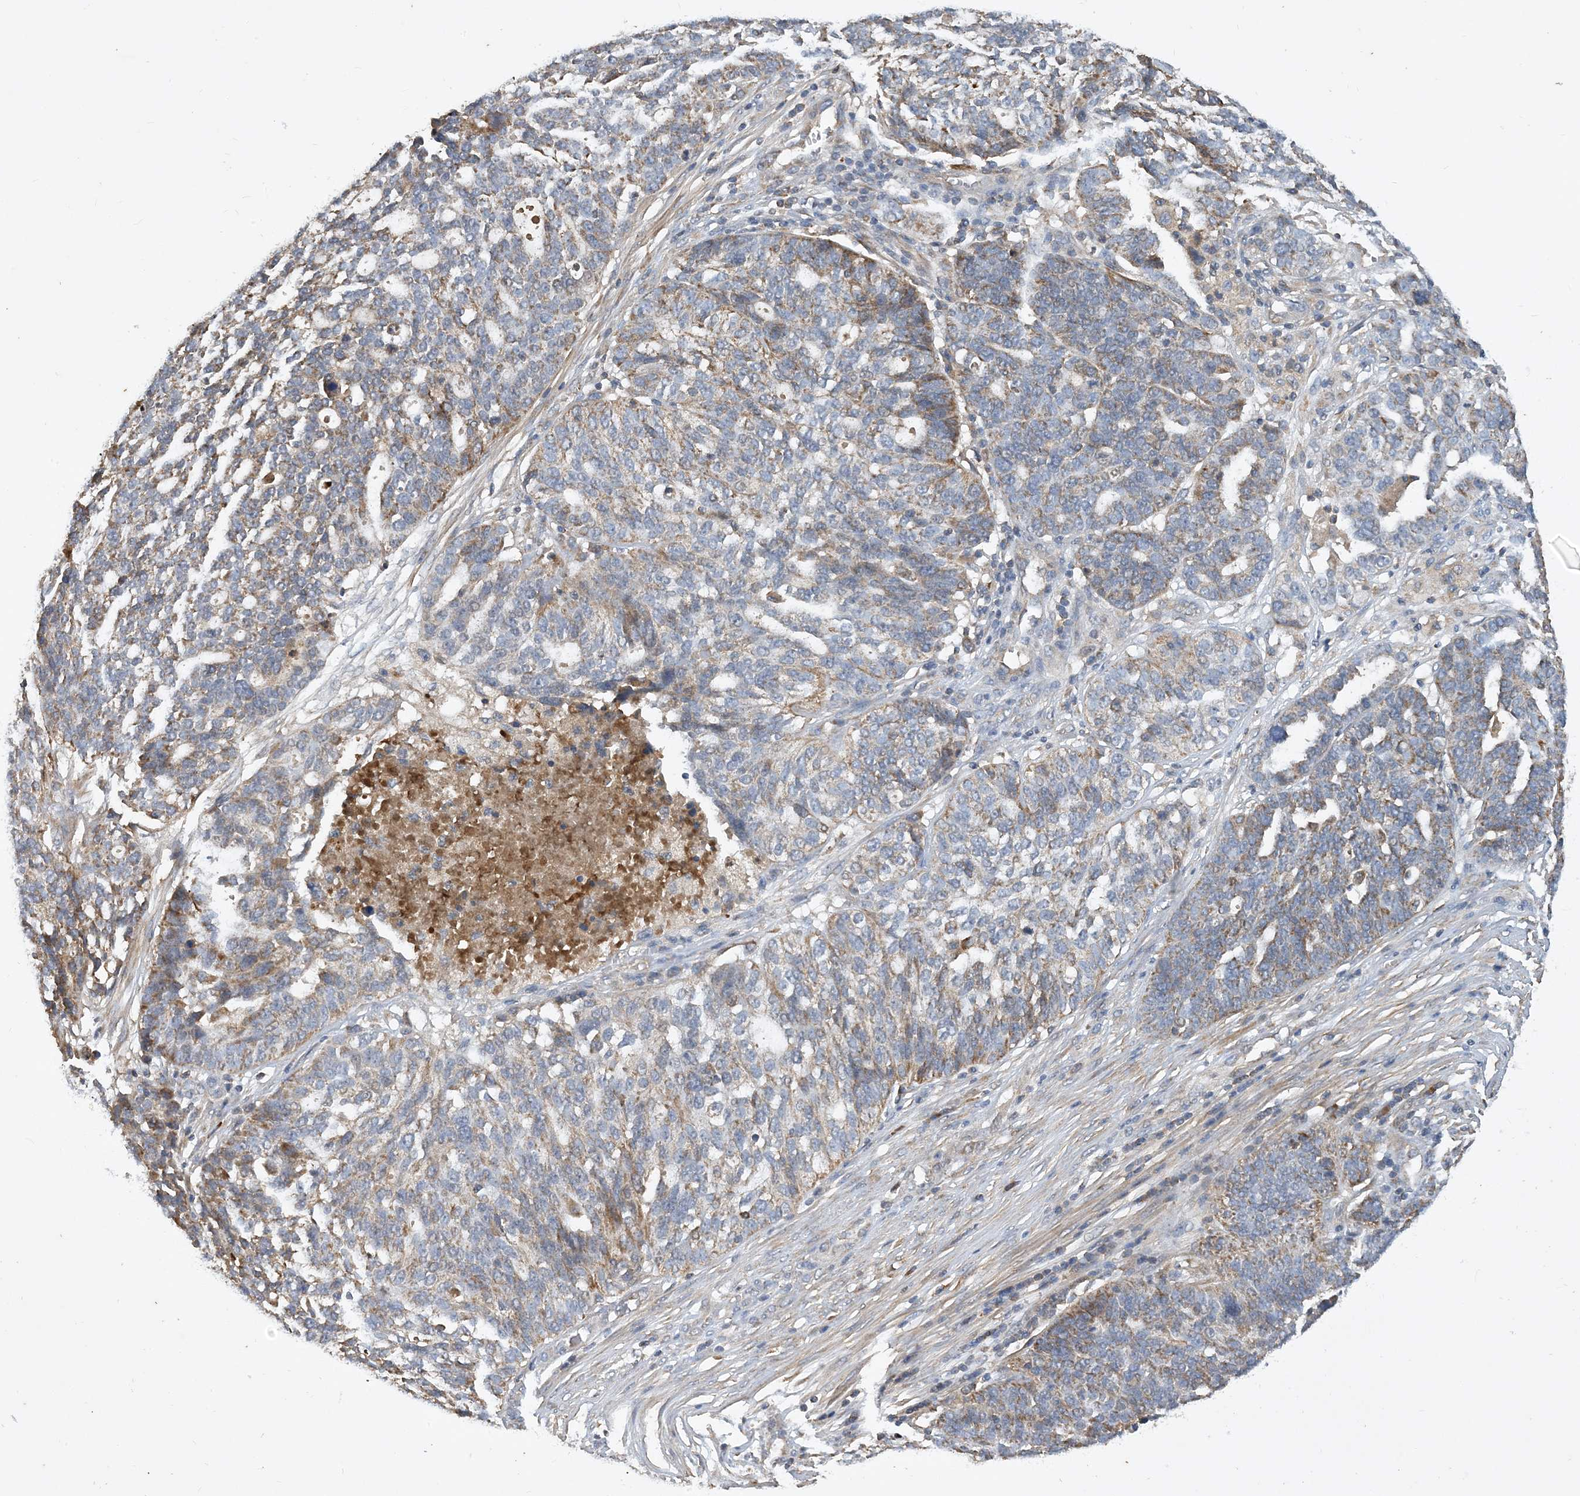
{"staining": {"intensity": "moderate", "quantity": "25%-75%", "location": "cytoplasmic/membranous"}, "tissue": "ovarian cancer", "cell_type": "Tumor cells", "image_type": "cancer", "snomed": [{"axis": "morphology", "description": "Cystadenocarcinoma, serous, NOS"}, {"axis": "topography", "description": "Ovary"}], "caption": "IHC histopathology image of human ovarian cancer (serous cystadenocarcinoma) stained for a protein (brown), which displays medium levels of moderate cytoplasmic/membranous positivity in about 25%-75% of tumor cells.", "gene": "STK19", "patient": {"sex": "female", "age": 59}}